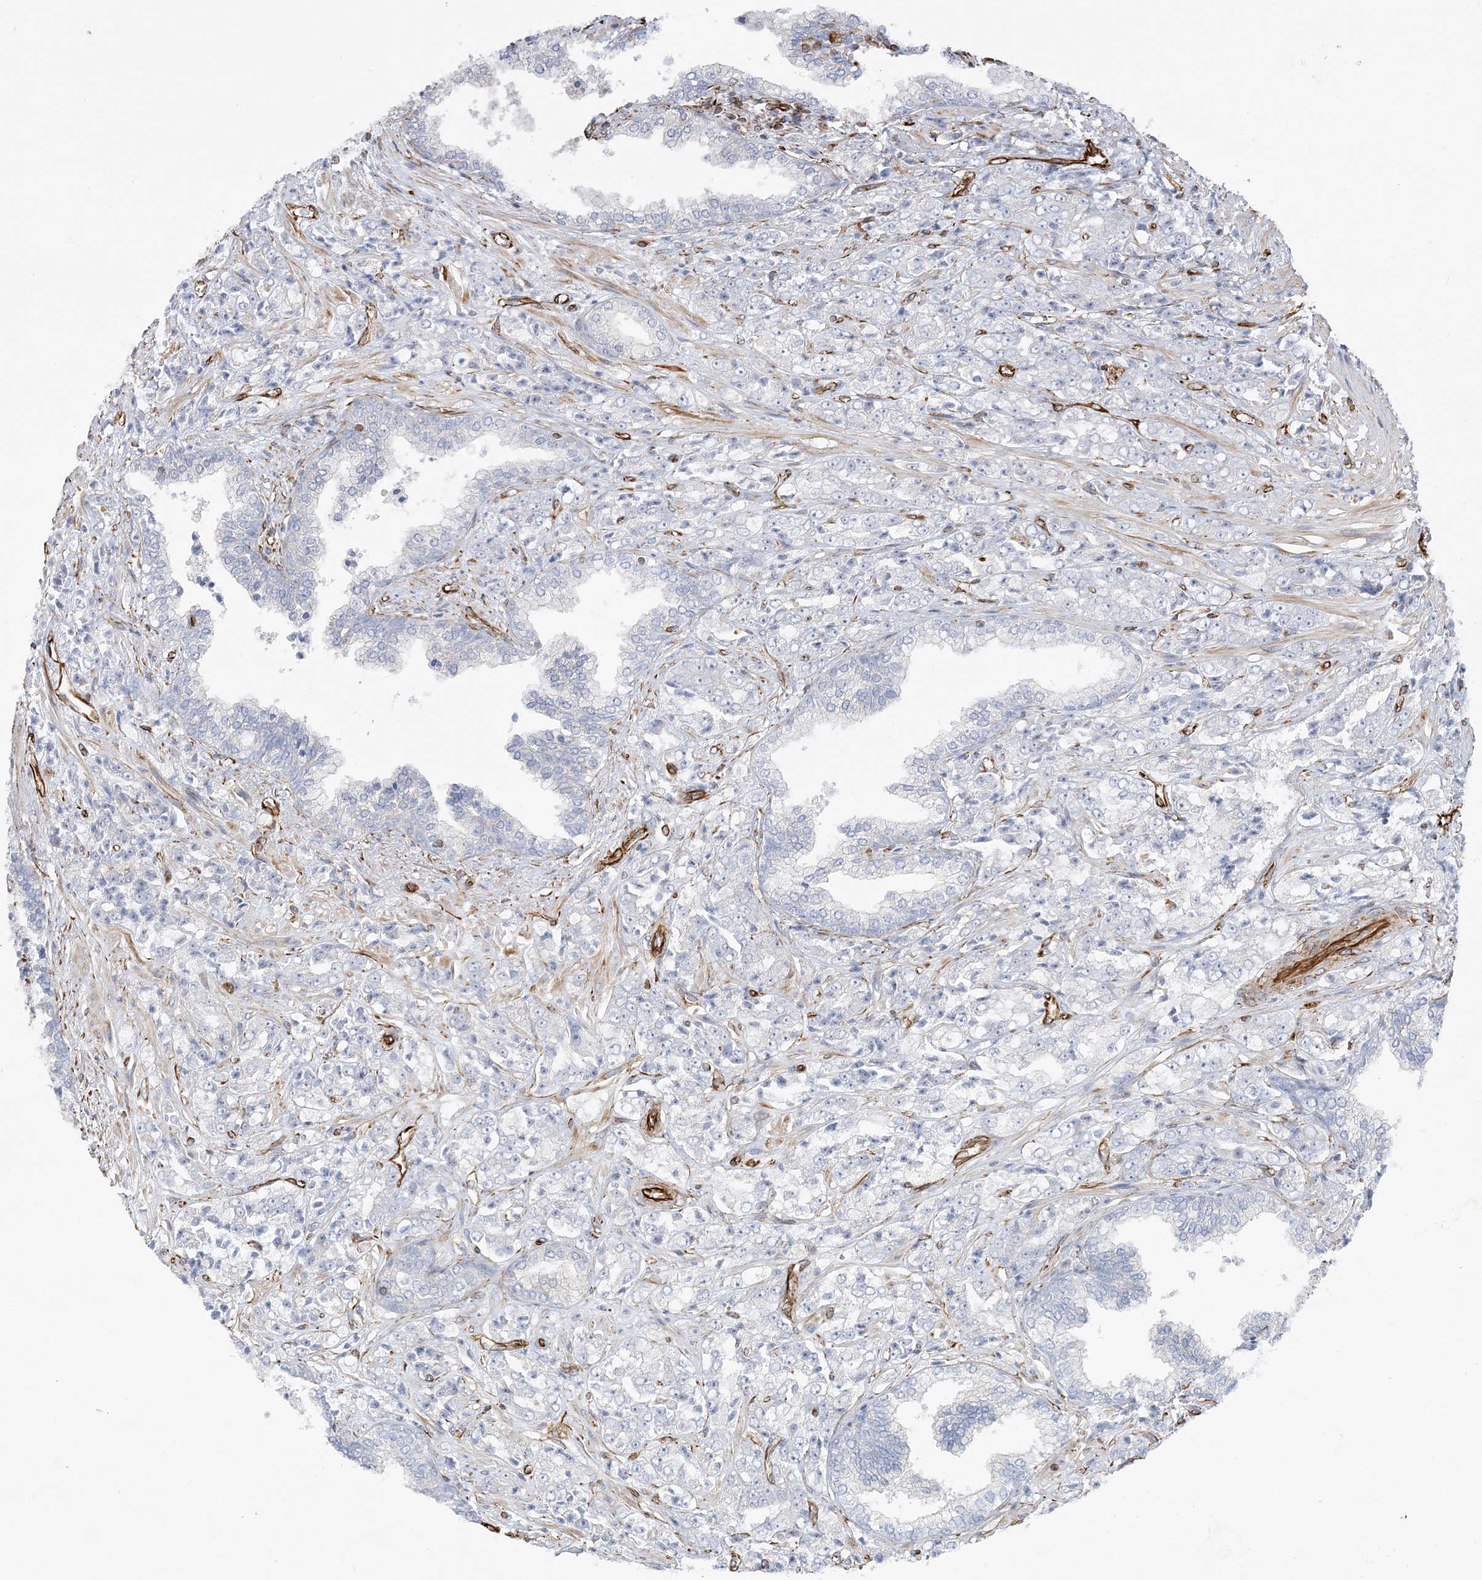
{"staining": {"intensity": "negative", "quantity": "none", "location": "none"}, "tissue": "prostate cancer", "cell_type": "Tumor cells", "image_type": "cancer", "snomed": [{"axis": "morphology", "description": "Adenocarcinoma, High grade"}, {"axis": "topography", "description": "Prostate"}], "caption": "Immunohistochemical staining of prostate cancer shows no significant staining in tumor cells.", "gene": "SCLT1", "patient": {"sex": "male", "age": 71}}